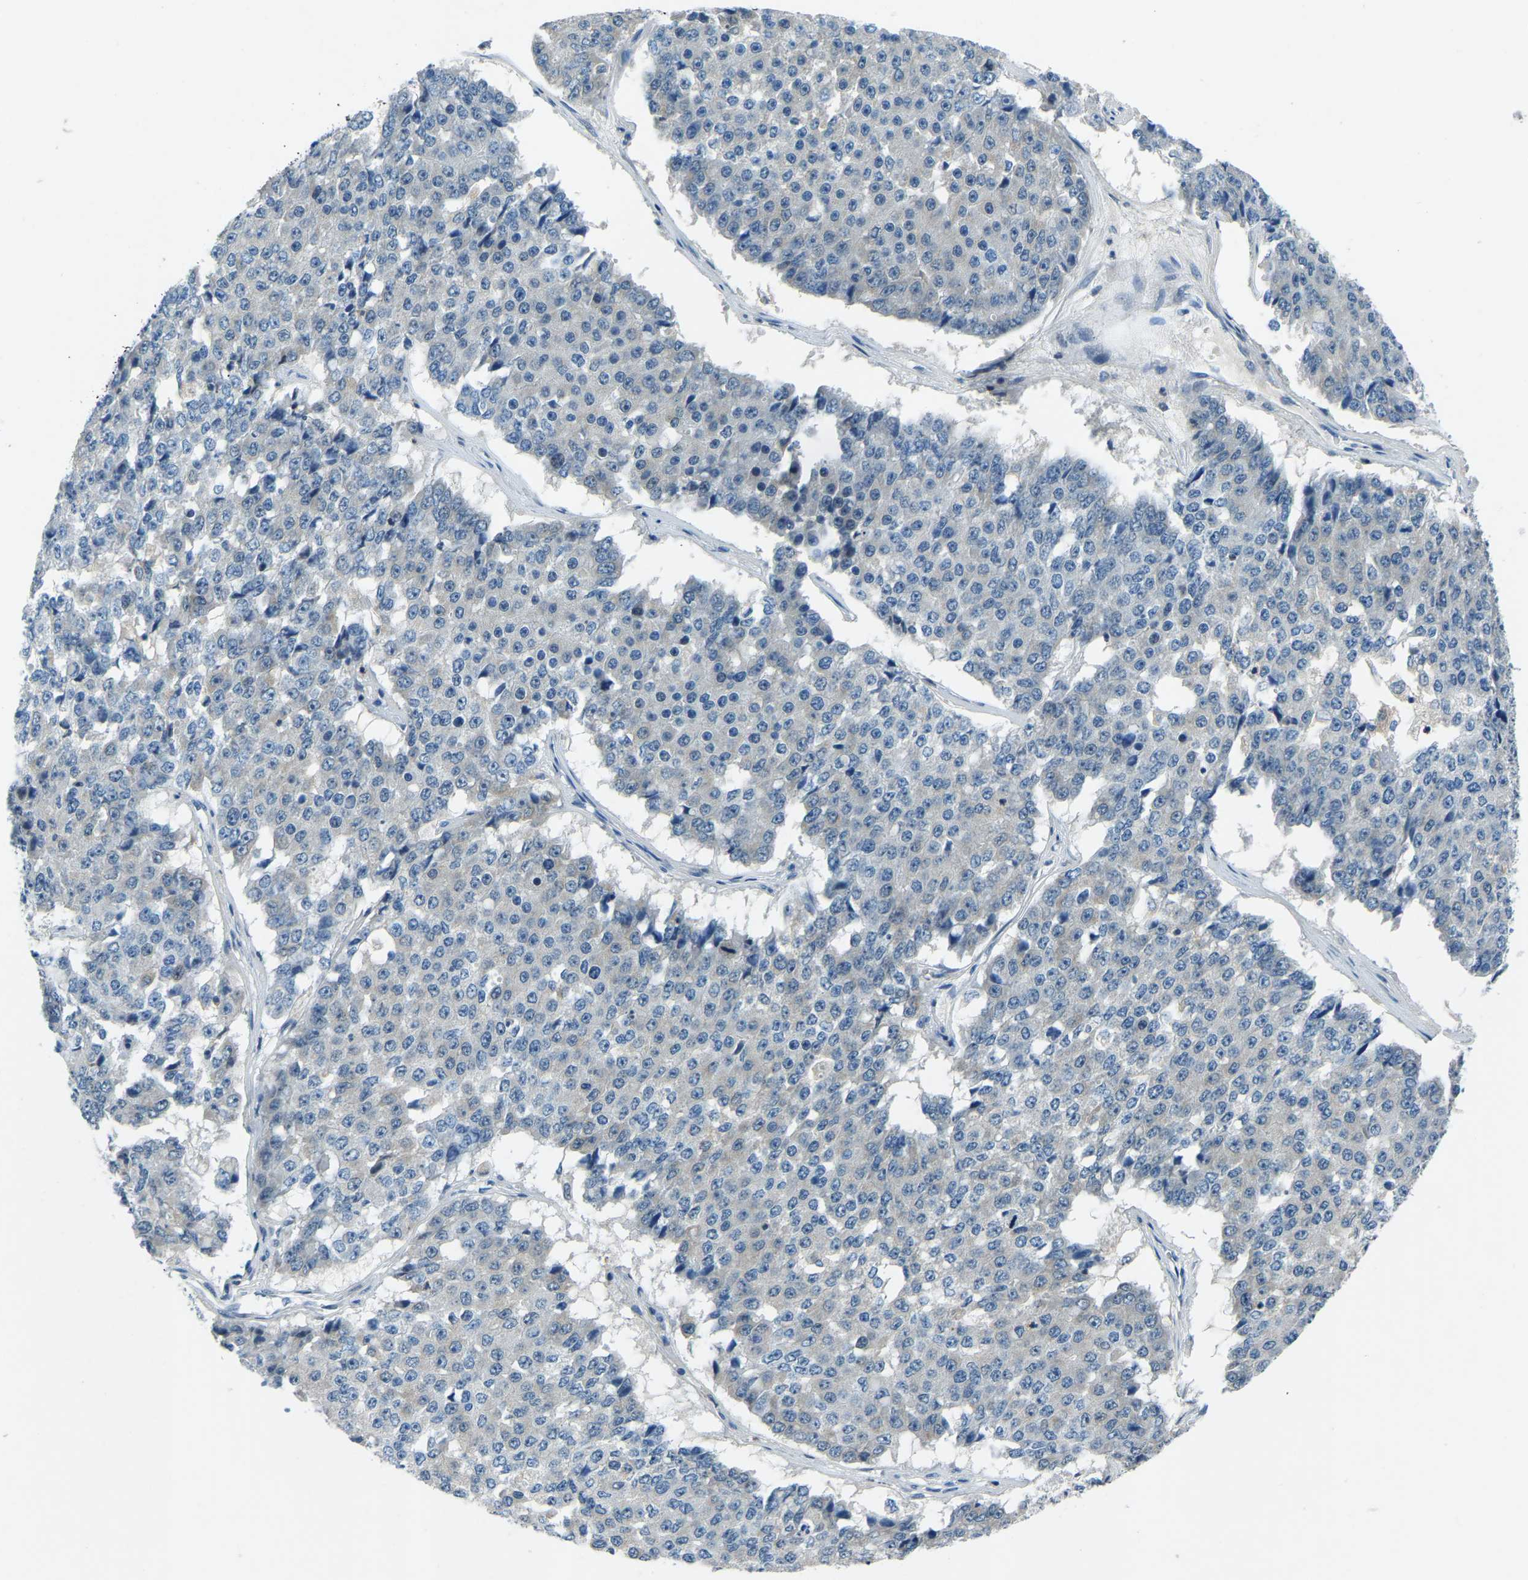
{"staining": {"intensity": "weak", "quantity": "<25%", "location": "cytoplasmic/membranous"}, "tissue": "pancreatic cancer", "cell_type": "Tumor cells", "image_type": "cancer", "snomed": [{"axis": "morphology", "description": "Adenocarcinoma, NOS"}, {"axis": "topography", "description": "Pancreas"}], "caption": "Immunohistochemistry of adenocarcinoma (pancreatic) reveals no expression in tumor cells.", "gene": "XIRP1", "patient": {"sex": "male", "age": 50}}